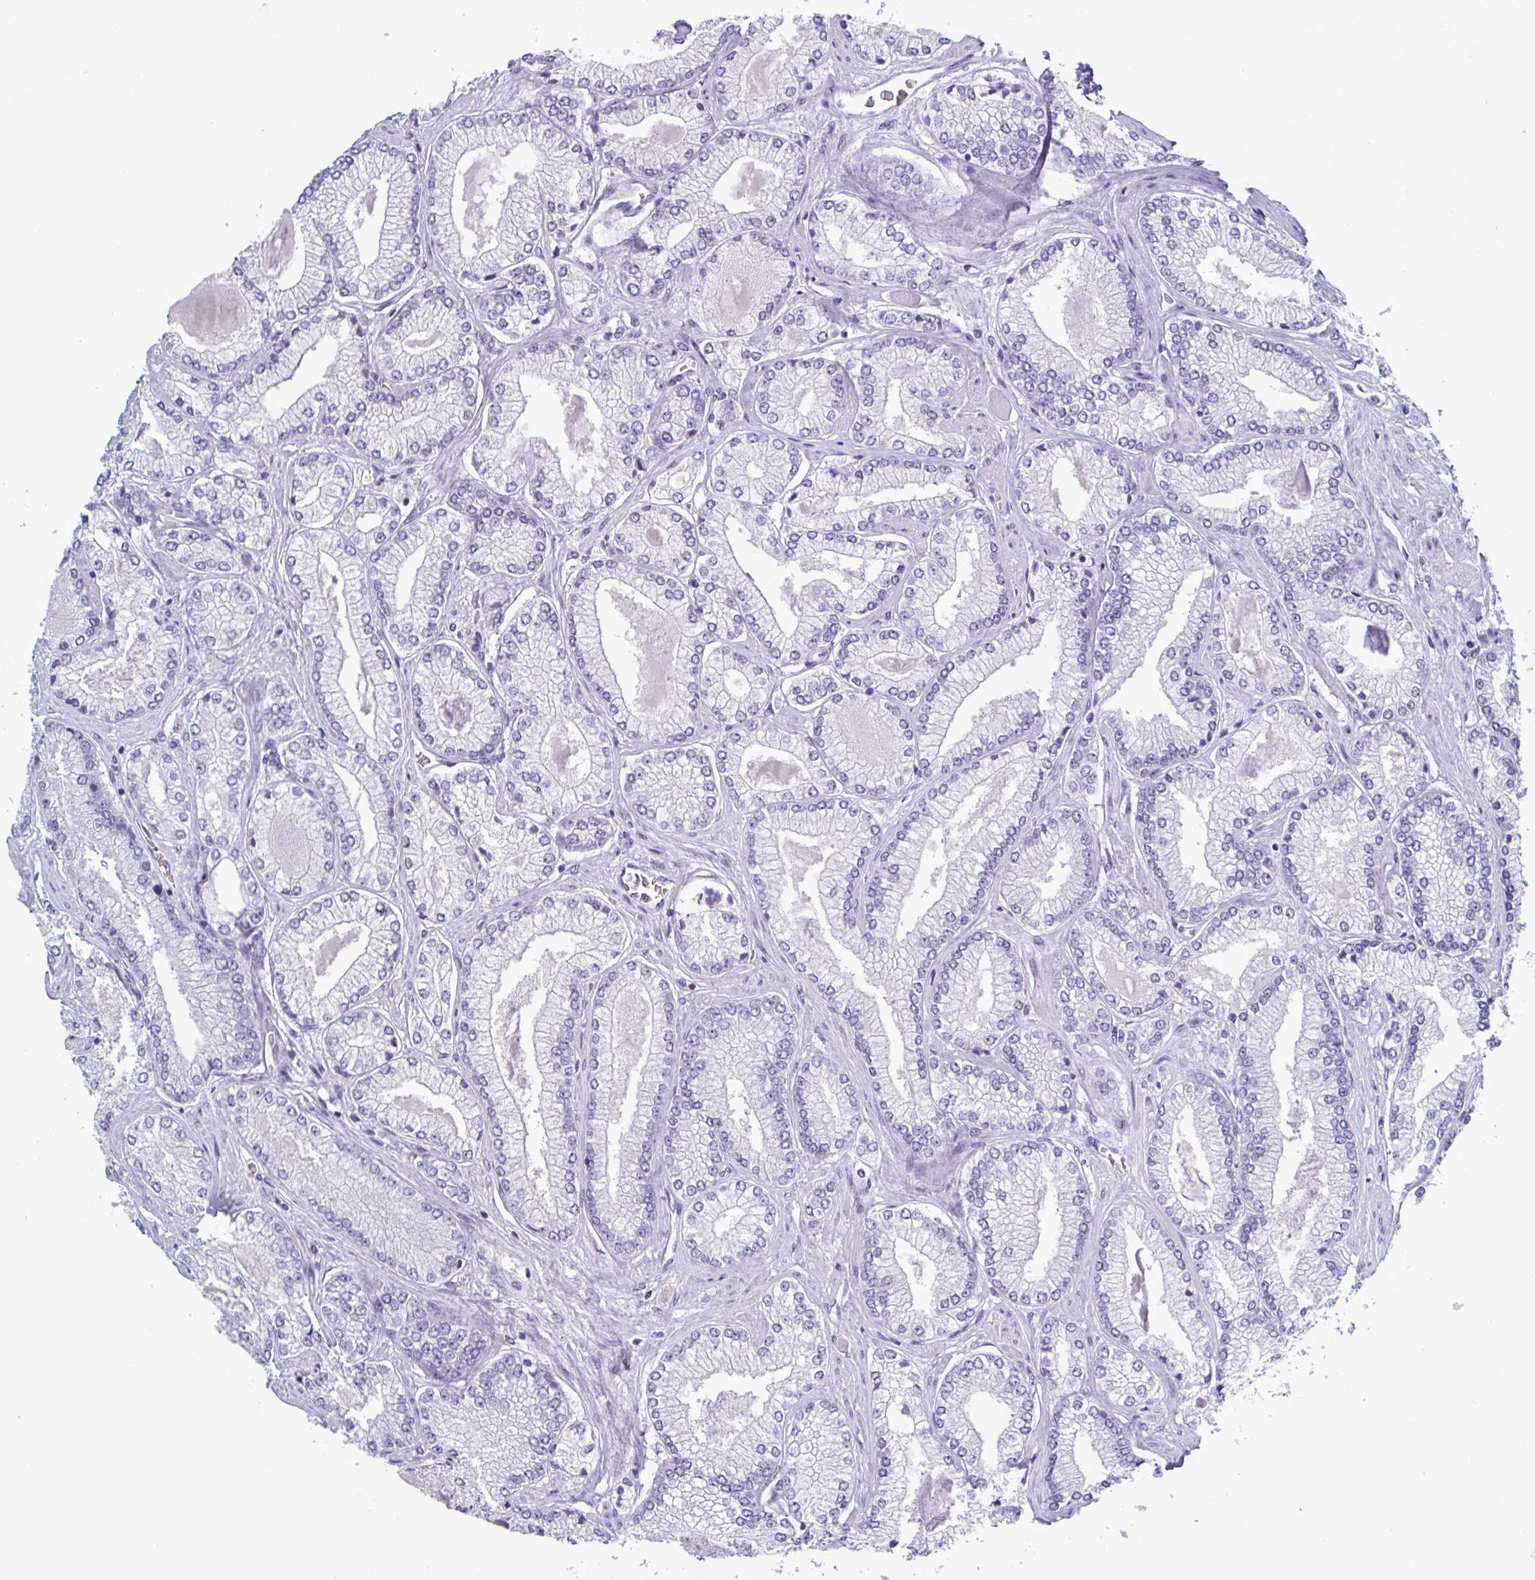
{"staining": {"intensity": "negative", "quantity": "none", "location": "none"}, "tissue": "prostate cancer", "cell_type": "Tumor cells", "image_type": "cancer", "snomed": [{"axis": "morphology", "description": "Adenocarcinoma, Low grade"}, {"axis": "topography", "description": "Prostate"}], "caption": "Micrograph shows no significant protein positivity in tumor cells of prostate cancer (adenocarcinoma (low-grade)).", "gene": "CDX4", "patient": {"sex": "male", "age": 67}}